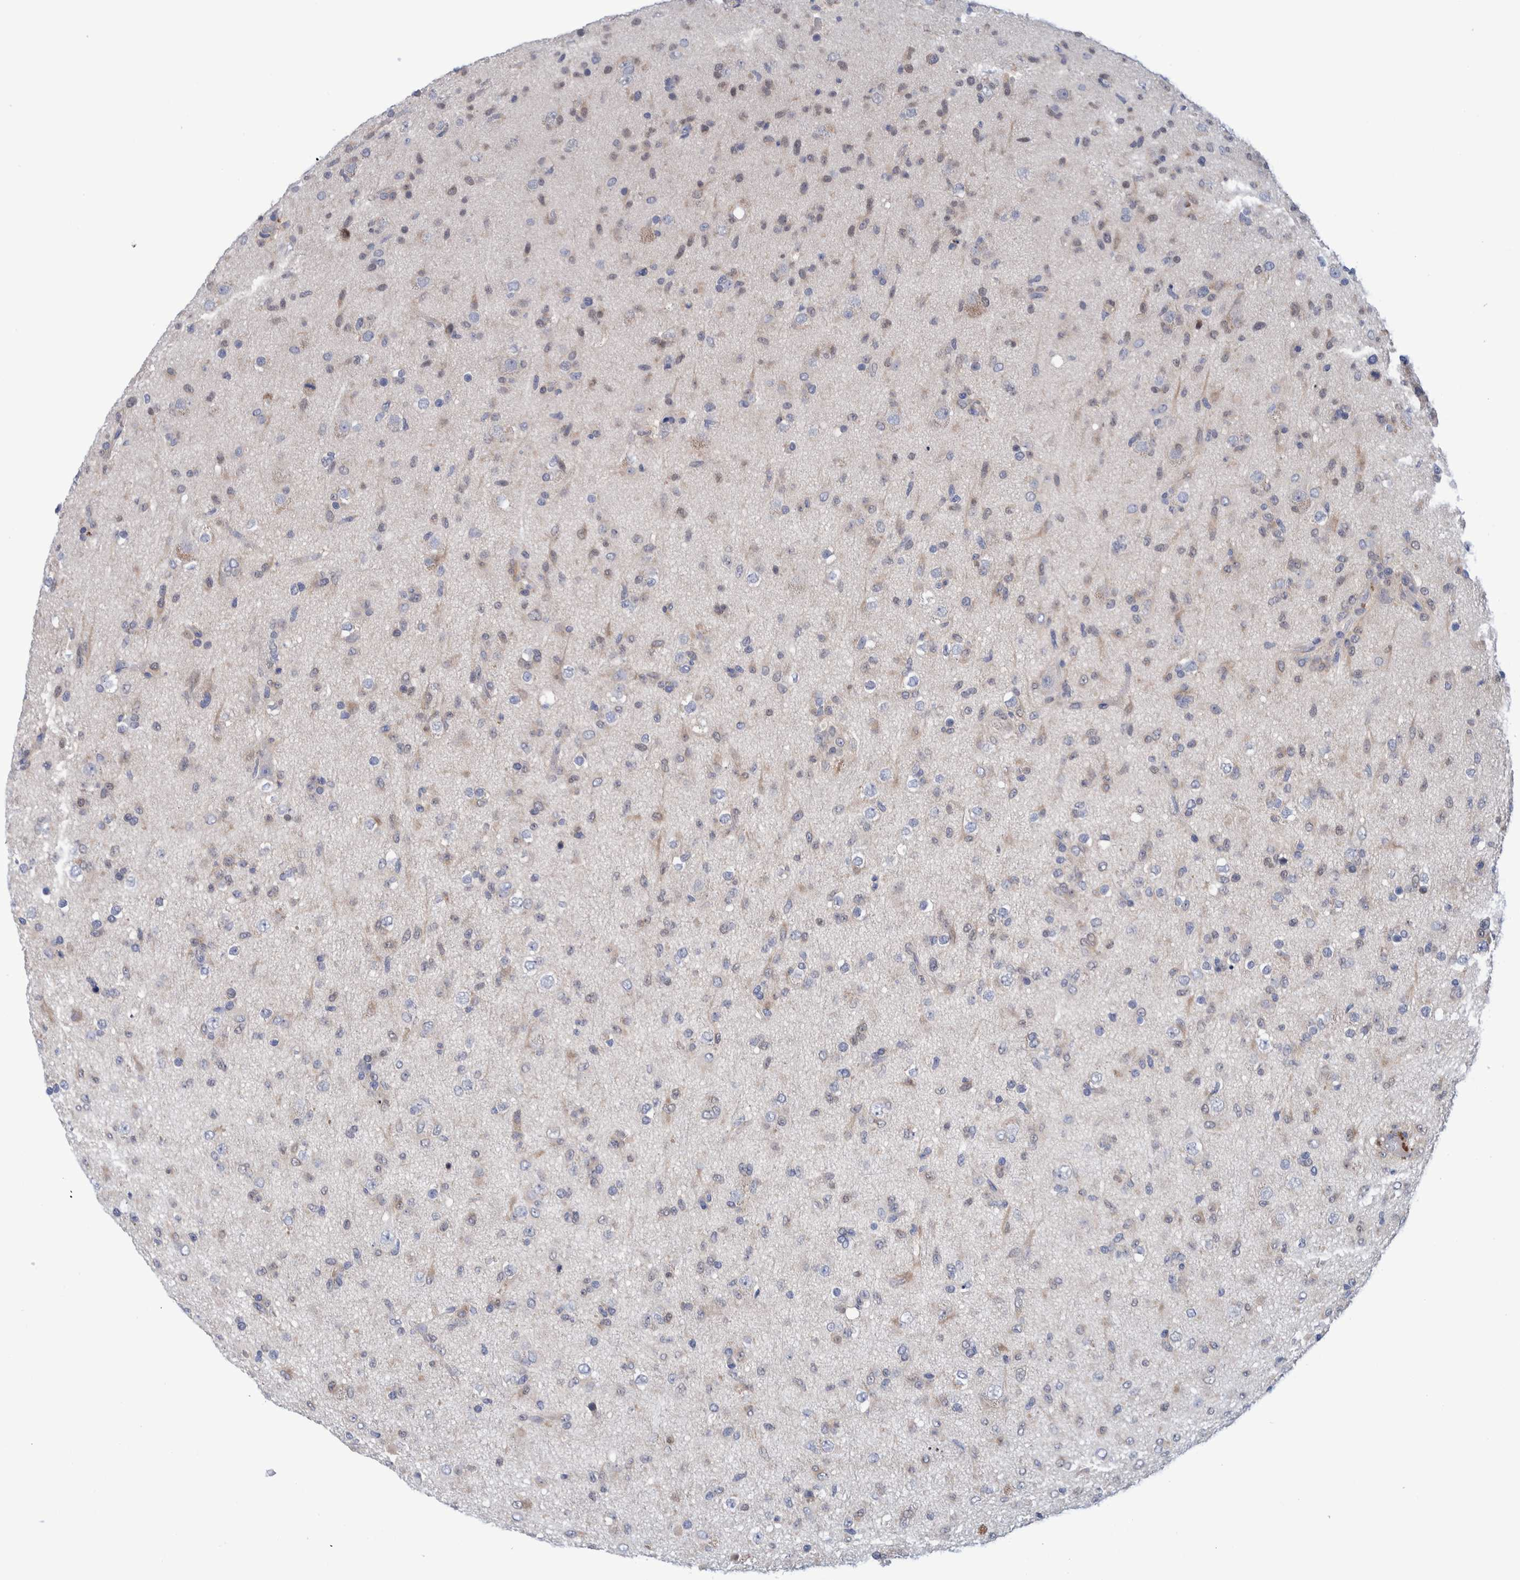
{"staining": {"intensity": "weak", "quantity": "<25%", "location": "cytoplasmic/membranous"}, "tissue": "glioma", "cell_type": "Tumor cells", "image_type": "cancer", "snomed": [{"axis": "morphology", "description": "Glioma, malignant, Low grade"}, {"axis": "topography", "description": "Brain"}], "caption": "Malignant glioma (low-grade) stained for a protein using IHC demonstrates no staining tumor cells.", "gene": "PFAS", "patient": {"sex": "male", "age": 65}}